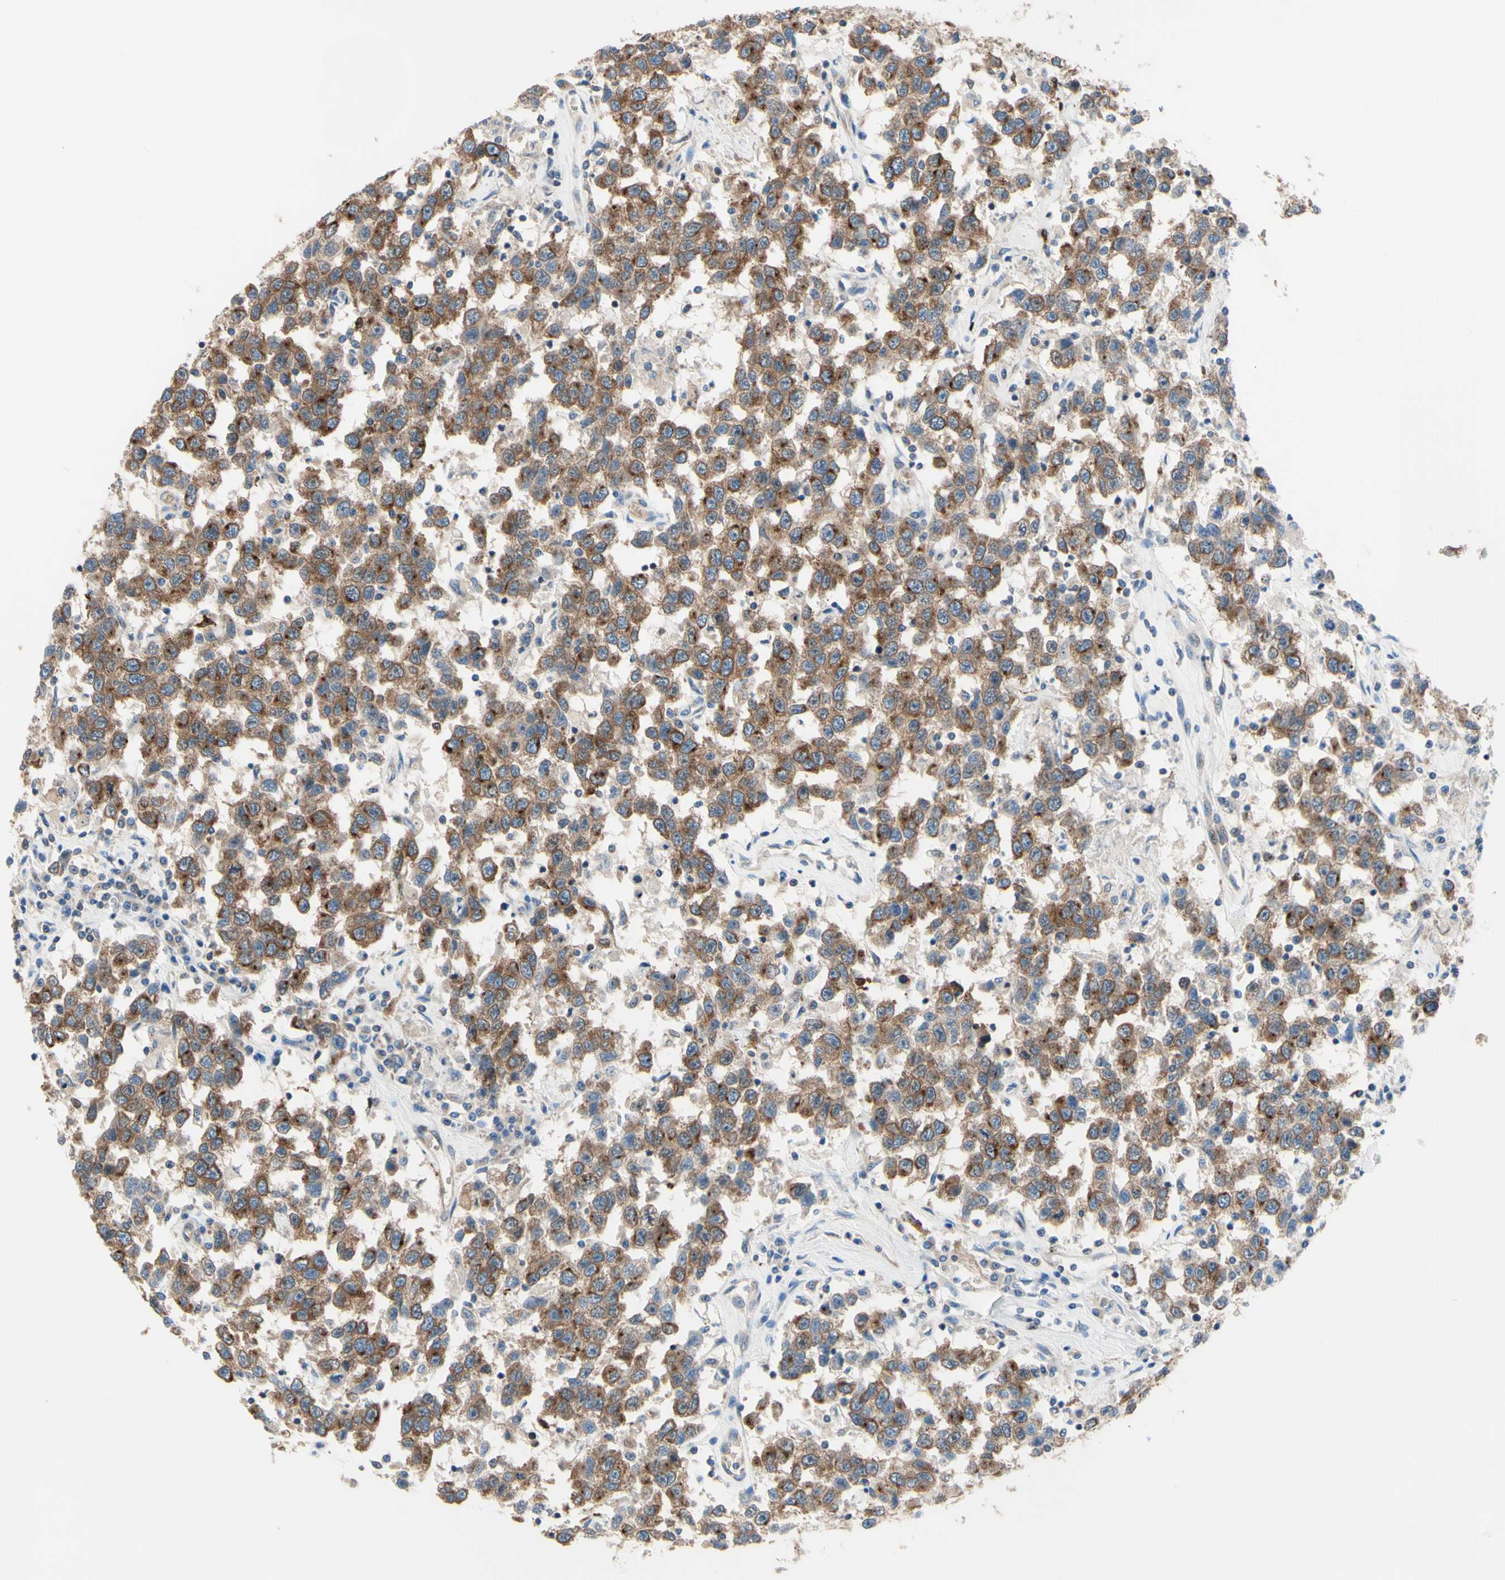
{"staining": {"intensity": "moderate", "quantity": ">75%", "location": "cytoplasmic/membranous"}, "tissue": "testis cancer", "cell_type": "Tumor cells", "image_type": "cancer", "snomed": [{"axis": "morphology", "description": "Seminoma, NOS"}, {"axis": "topography", "description": "Testis"}], "caption": "Immunohistochemistry of testis seminoma exhibits medium levels of moderate cytoplasmic/membranous staining in approximately >75% of tumor cells.", "gene": "USP9X", "patient": {"sex": "male", "age": 41}}